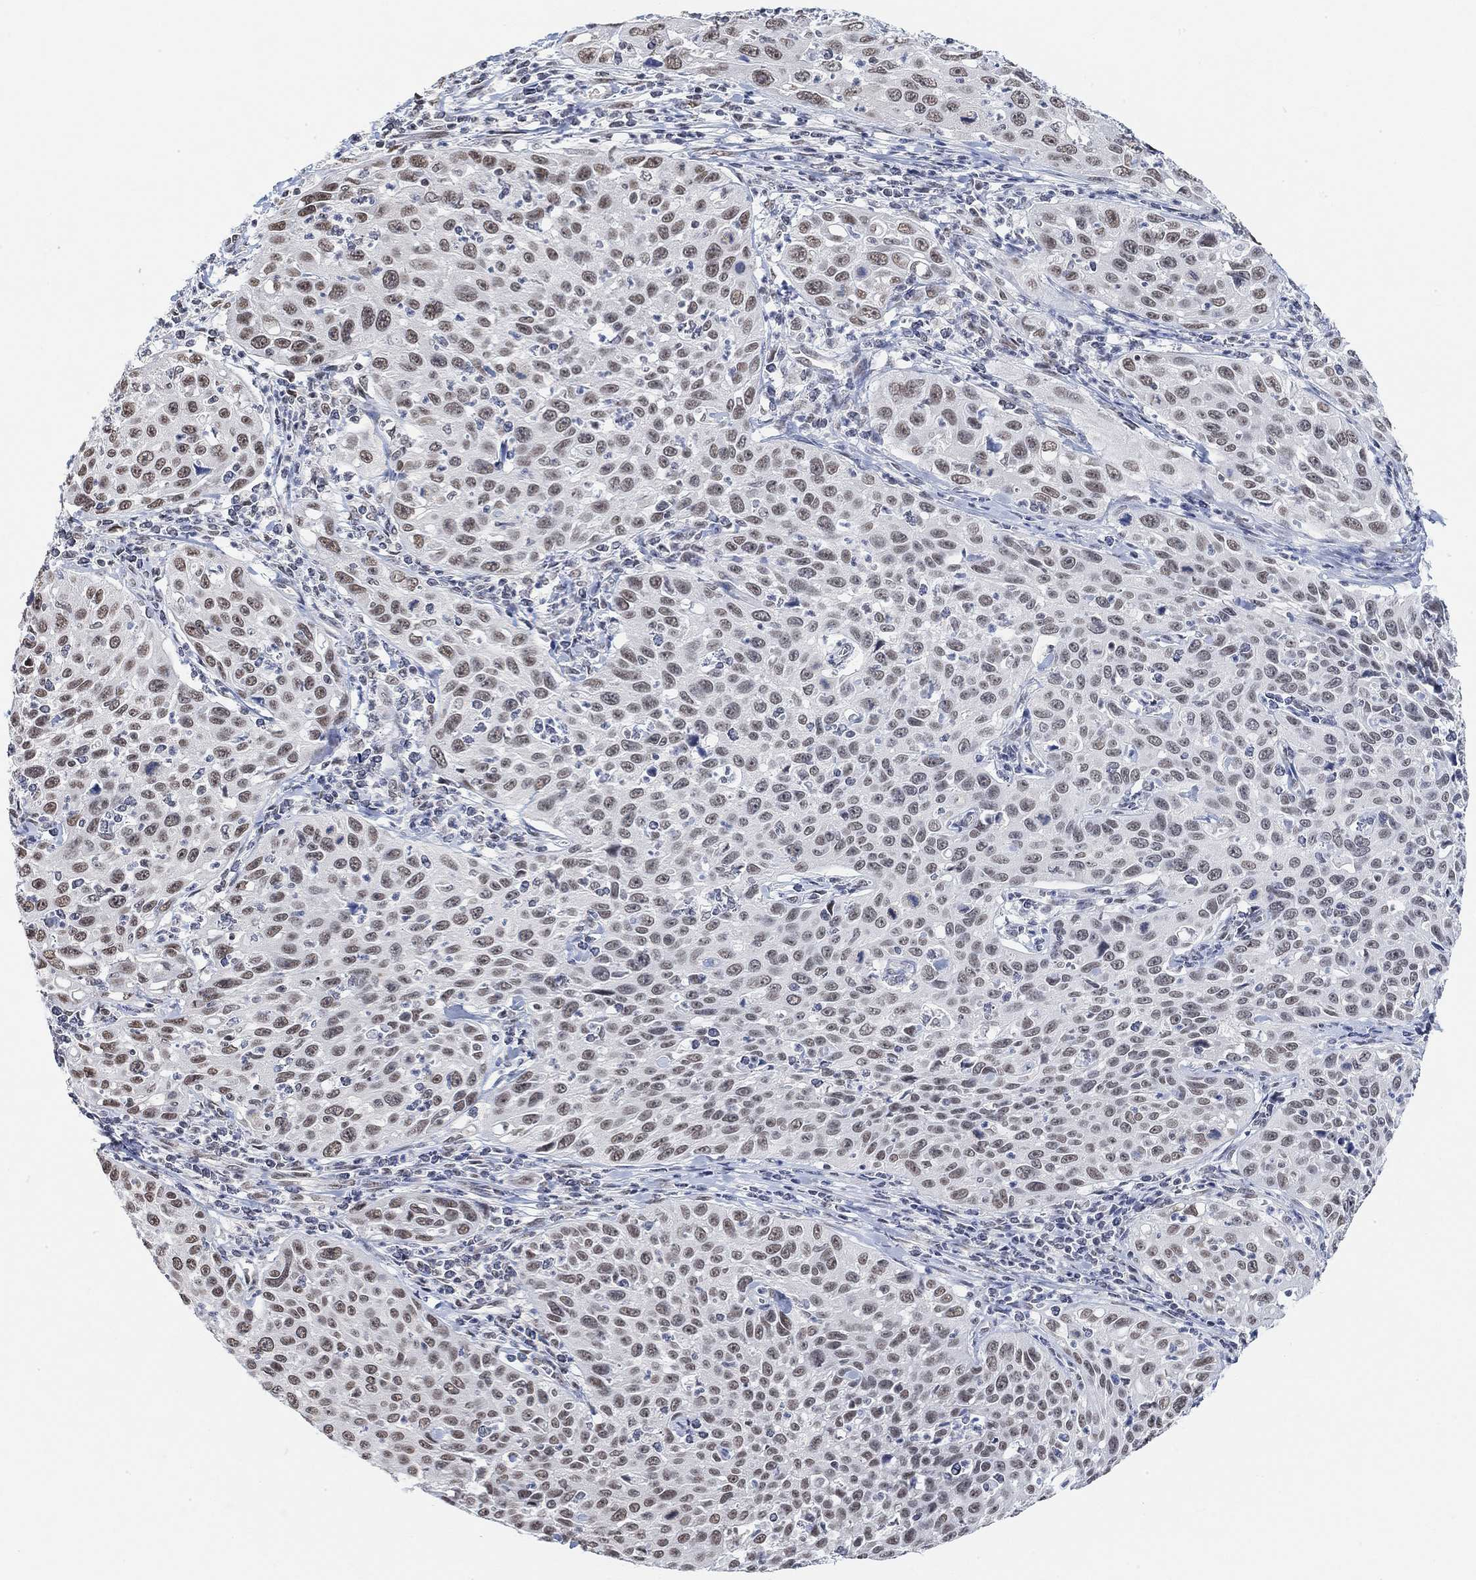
{"staining": {"intensity": "weak", "quantity": ">75%", "location": "nuclear"}, "tissue": "cervical cancer", "cell_type": "Tumor cells", "image_type": "cancer", "snomed": [{"axis": "morphology", "description": "Squamous cell carcinoma, NOS"}, {"axis": "topography", "description": "Cervix"}], "caption": "Cervical squamous cell carcinoma was stained to show a protein in brown. There is low levels of weak nuclear staining in approximately >75% of tumor cells. Using DAB (3,3'-diaminobenzidine) (brown) and hematoxylin (blue) stains, captured at high magnification using brightfield microscopy.", "gene": "PURG", "patient": {"sex": "female", "age": 26}}